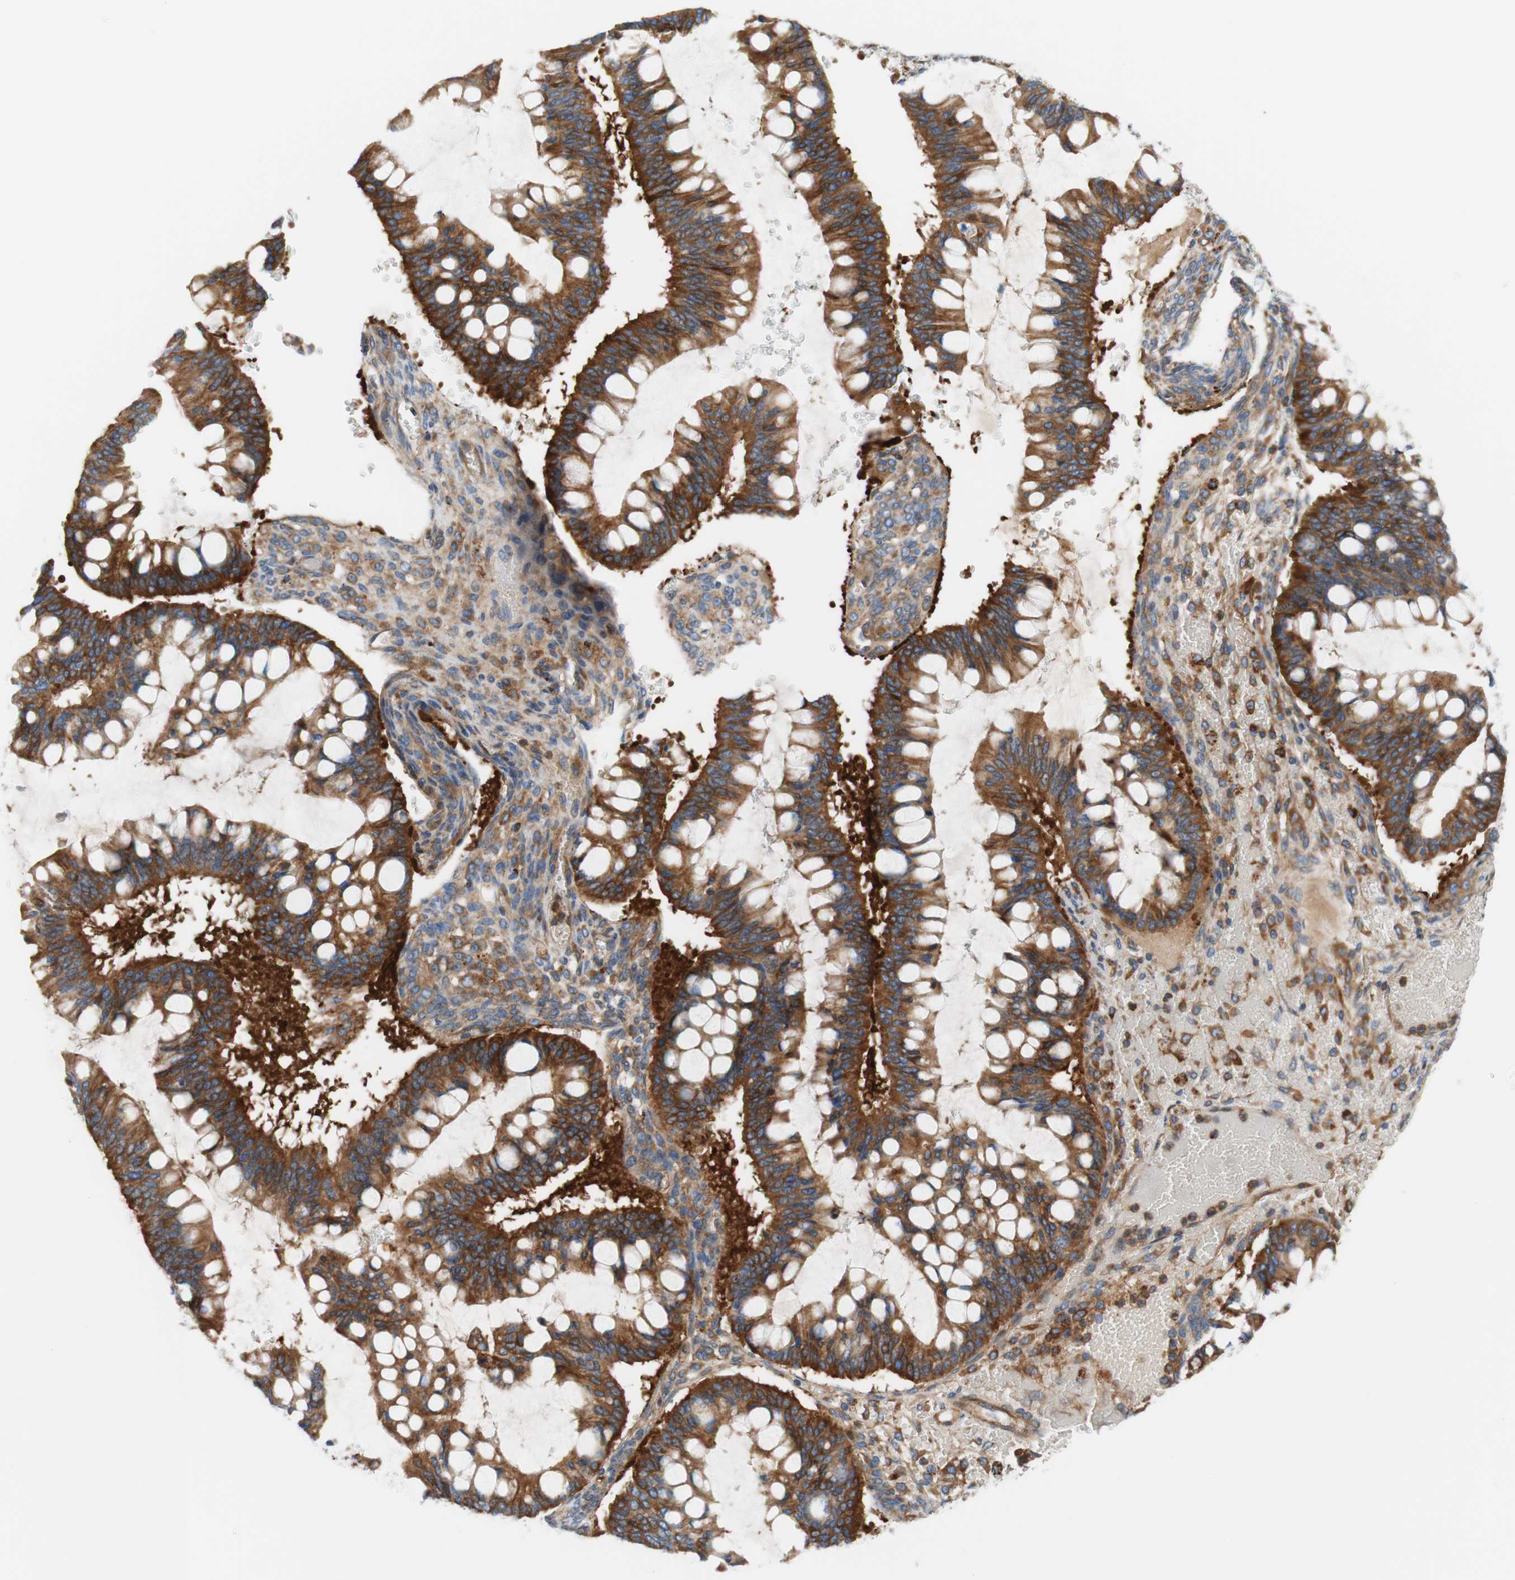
{"staining": {"intensity": "moderate", "quantity": ">75%", "location": "cytoplasmic/membranous"}, "tissue": "ovarian cancer", "cell_type": "Tumor cells", "image_type": "cancer", "snomed": [{"axis": "morphology", "description": "Cystadenocarcinoma, mucinous, NOS"}, {"axis": "topography", "description": "Ovary"}], "caption": "Human ovarian mucinous cystadenocarcinoma stained with a brown dye exhibits moderate cytoplasmic/membranous positive positivity in approximately >75% of tumor cells.", "gene": "STOM", "patient": {"sex": "female", "age": 73}}